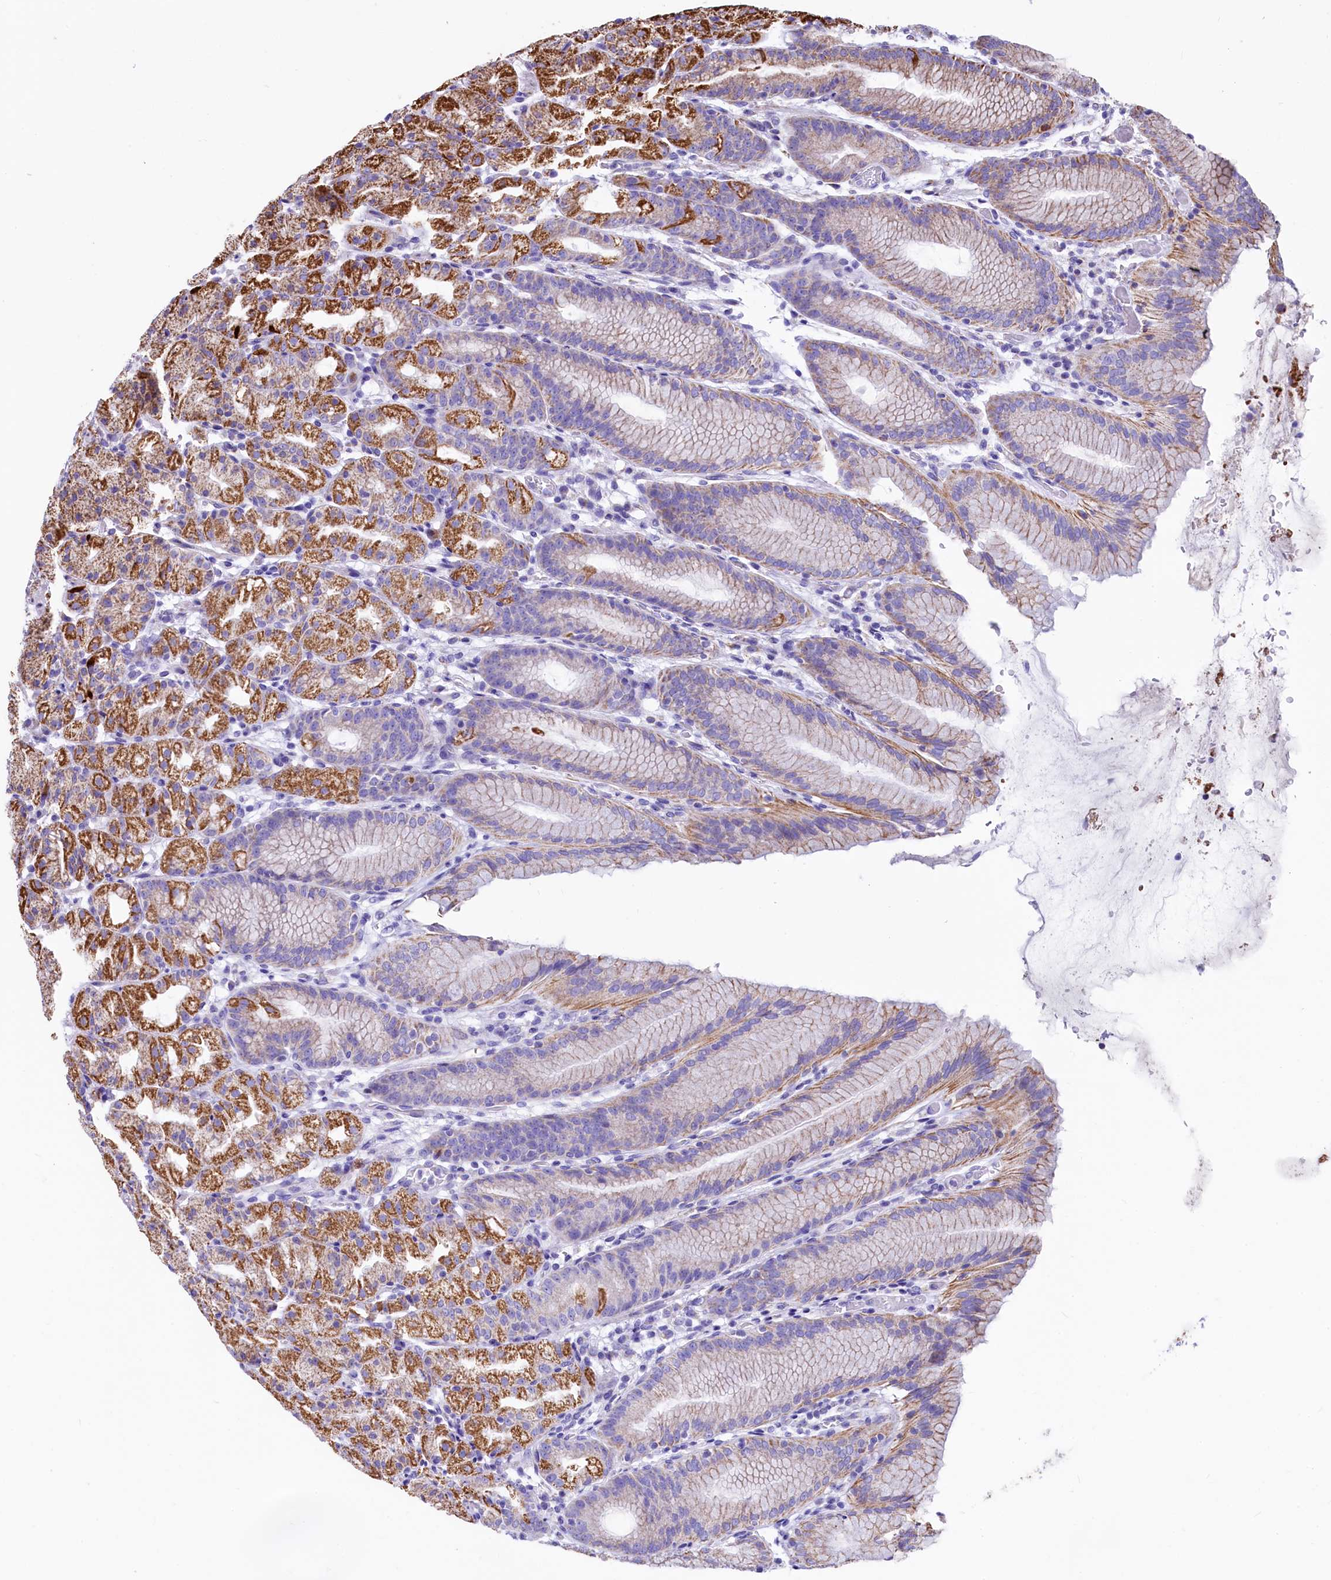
{"staining": {"intensity": "moderate", "quantity": "25%-75%", "location": "cytoplasmic/membranous"}, "tissue": "stomach", "cell_type": "Glandular cells", "image_type": "normal", "snomed": [{"axis": "morphology", "description": "Normal tissue, NOS"}, {"axis": "topography", "description": "Stomach, upper"}], "caption": "Immunohistochemistry (IHC) photomicrograph of unremarkable human stomach stained for a protein (brown), which displays medium levels of moderate cytoplasmic/membranous staining in approximately 25%-75% of glandular cells.", "gene": "VWCE", "patient": {"sex": "male", "age": 48}}